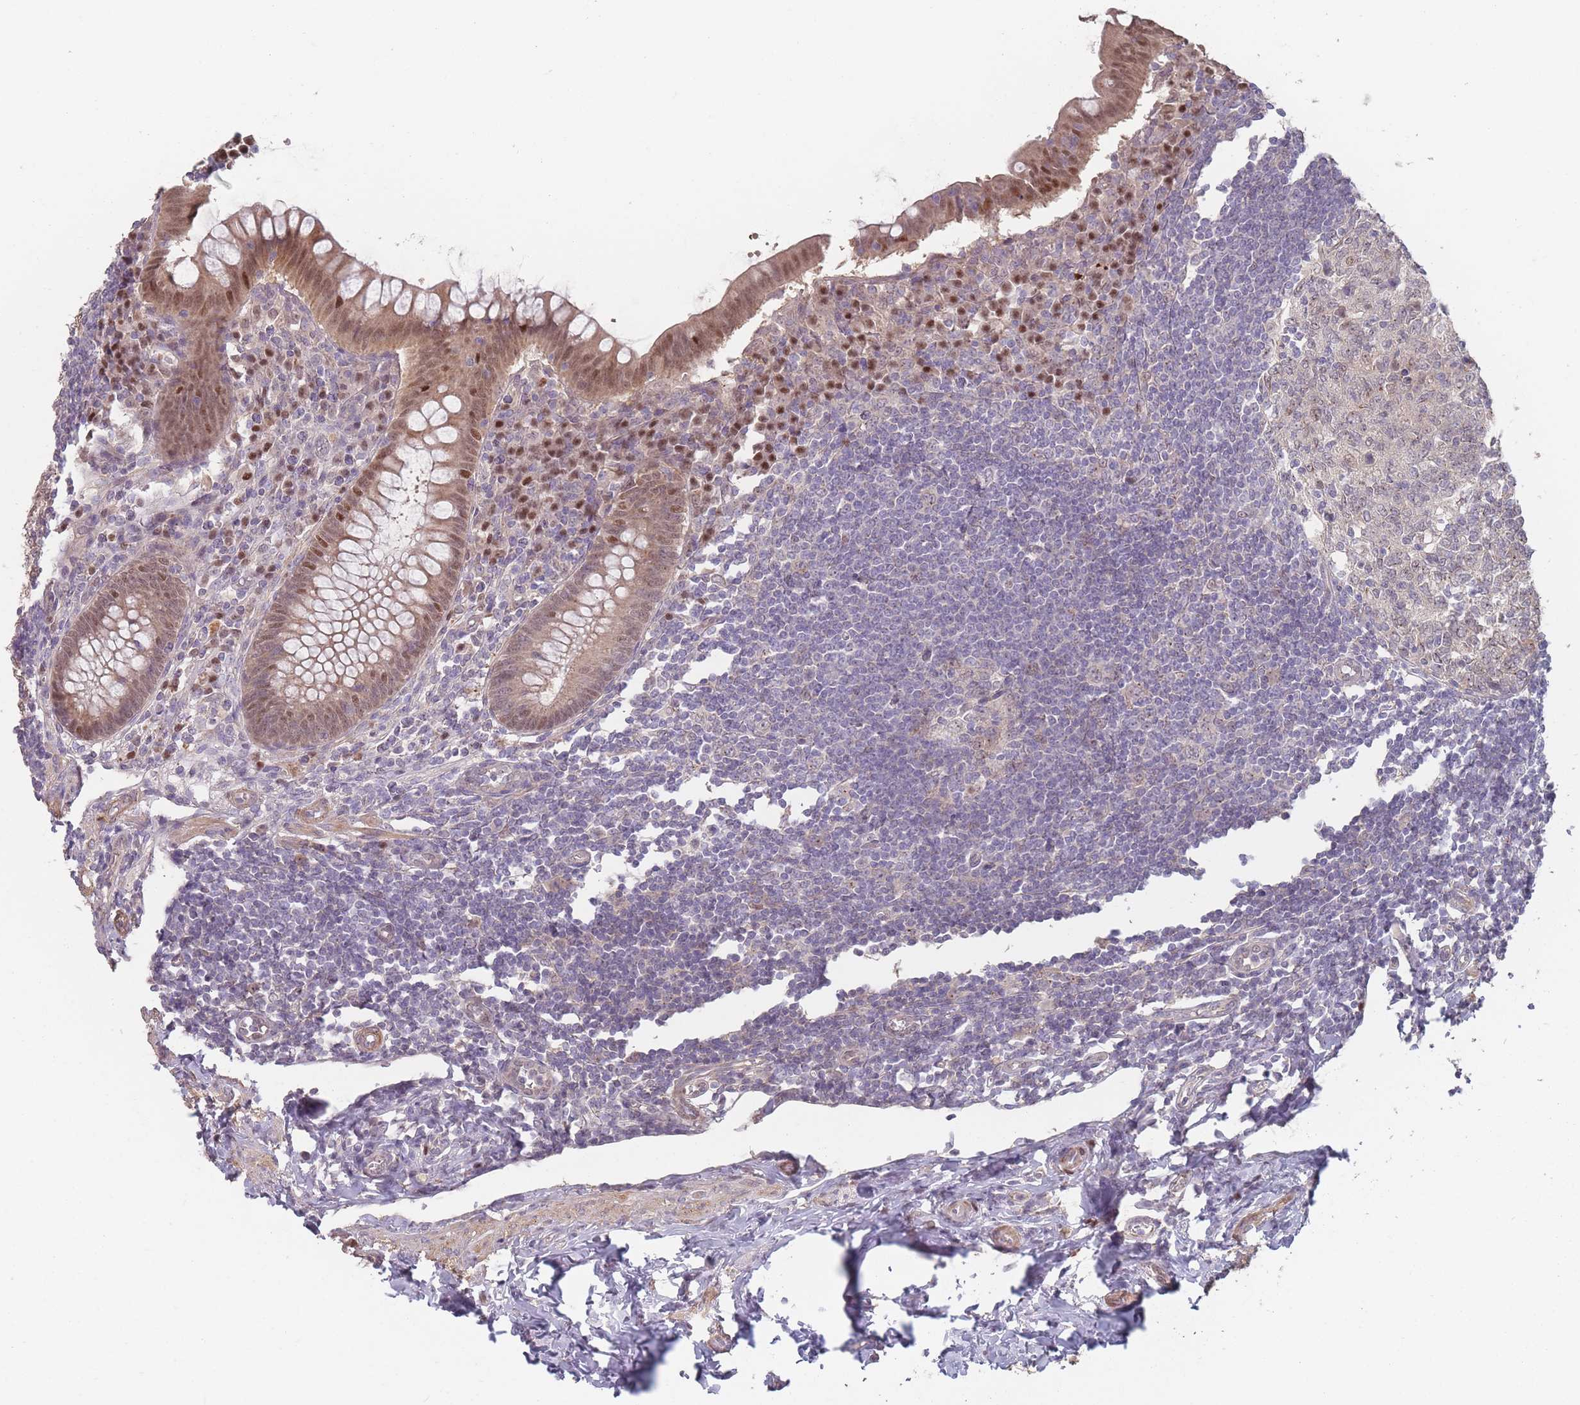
{"staining": {"intensity": "moderate", "quantity": "25%-75%", "location": "cytoplasmic/membranous,nuclear"}, "tissue": "appendix", "cell_type": "Glandular cells", "image_type": "normal", "snomed": [{"axis": "morphology", "description": "Normal tissue, NOS"}, {"axis": "topography", "description": "Appendix"}], "caption": "Human appendix stained with a protein marker reveals moderate staining in glandular cells.", "gene": "ERCC6L", "patient": {"sex": "female", "age": 33}}